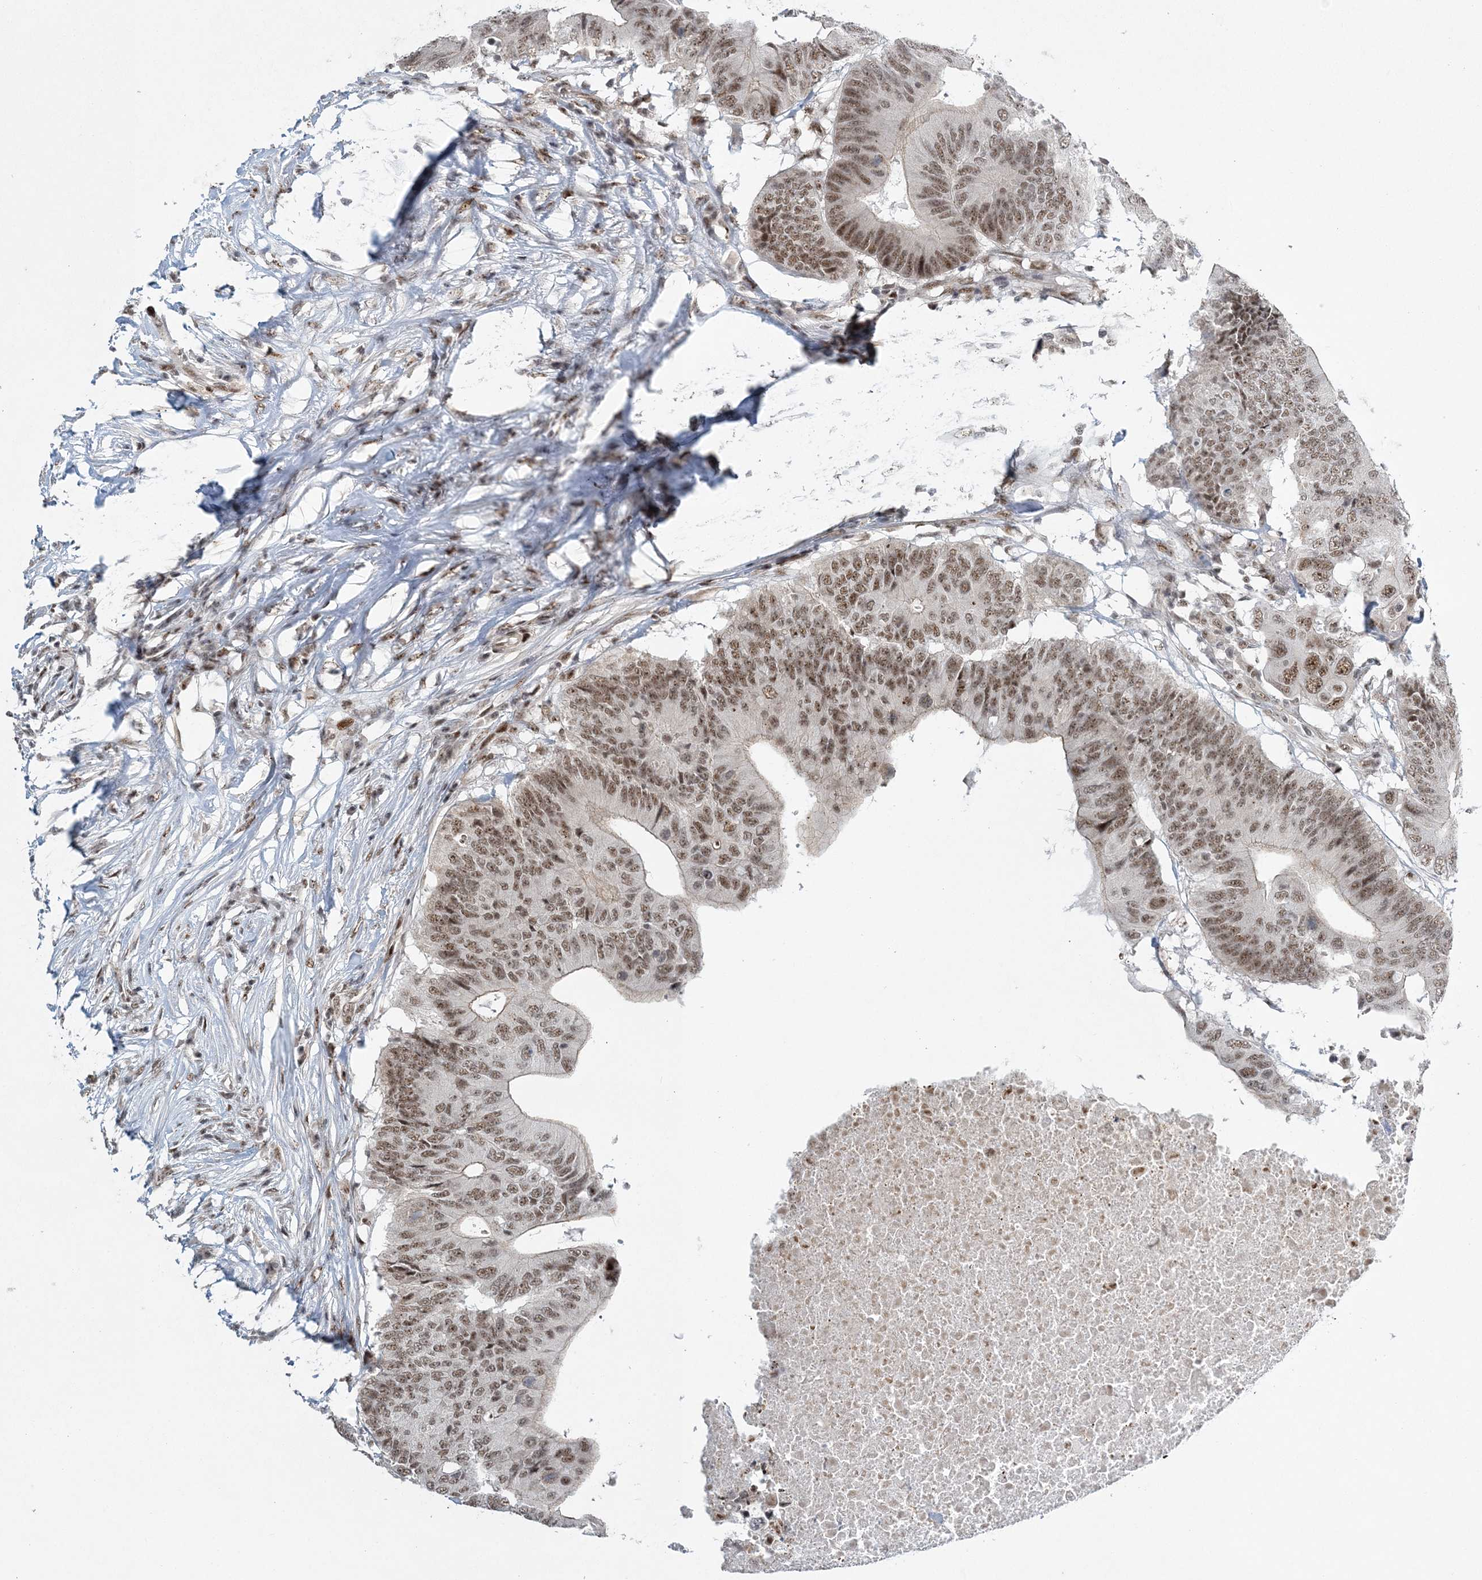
{"staining": {"intensity": "moderate", "quantity": ">75%", "location": "nuclear"}, "tissue": "colorectal cancer", "cell_type": "Tumor cells", "image_type": "cancer", "snomed": [{"axis": "morphology", "description": "Adenocarcinoma, NOS"}, {"axis": "topography", "description": "Colon"}], "caption": "Protein staining demonstrates moderate nuclear expression in about >75% of tumor cells in colorectal adenocarcinoma.", "gene": "CWC22", "patient": {"sex": "male", "age": 71}}